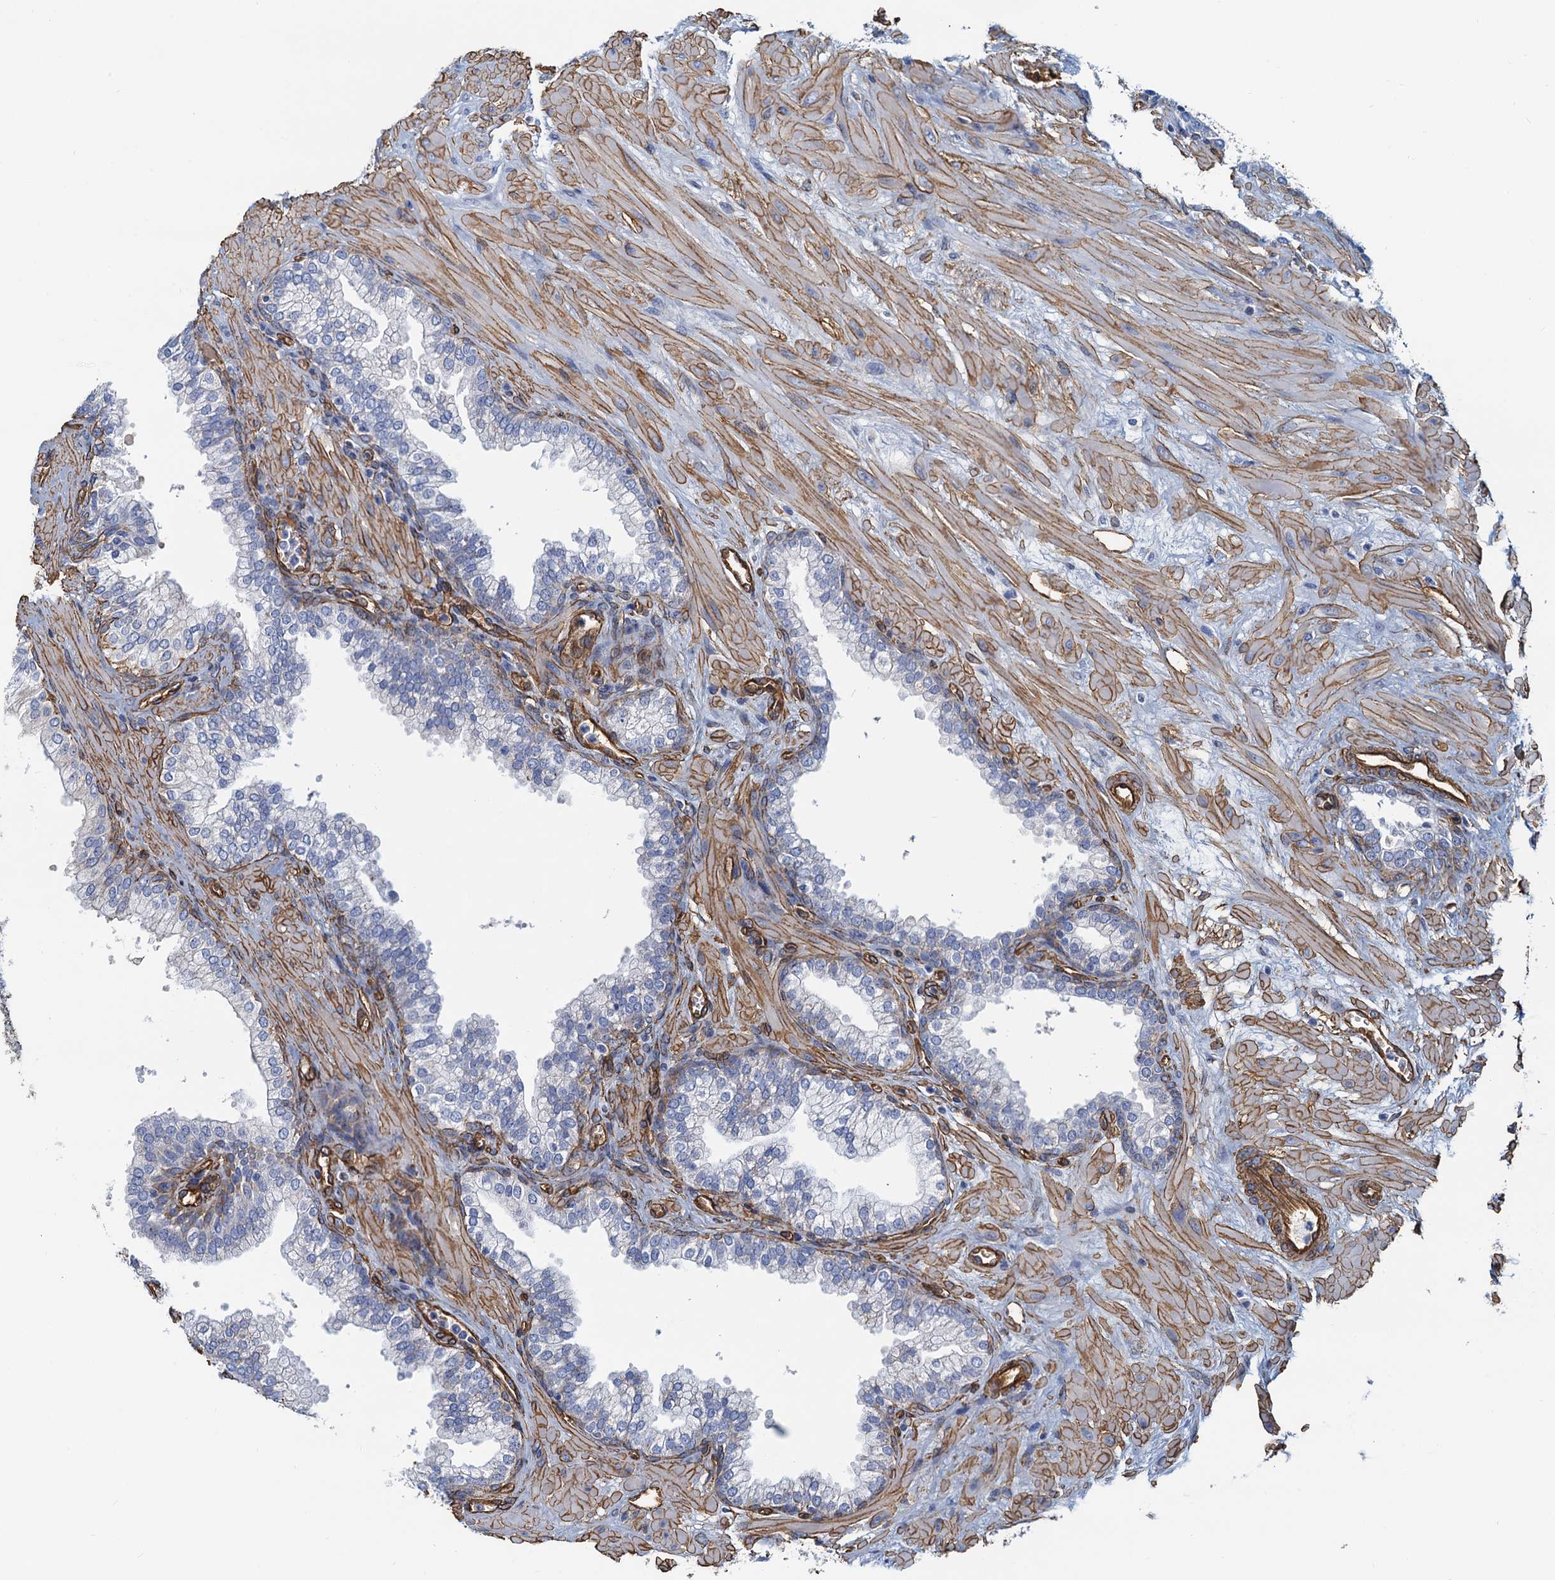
{"staining": {"intensity": "moderate", "quantity": "<25%", "location": "cytoplasmic/membranous"}, "tissue": "prostate", "cell_type": "Glandular cells", "image_type": "normal", "snomed": [{"axis": "morphology", "description": "Normal tissue, NOS"}, {"axis": "topography", "description": "Prostate"}], "caption": "Prostate stained with a brown dye exhibits moderate cytoplasmic/membranous positive expression in approximately <25% of glandular cells.", "gene": "DGKG", "patient": {"sex": "male", "age": 60}}